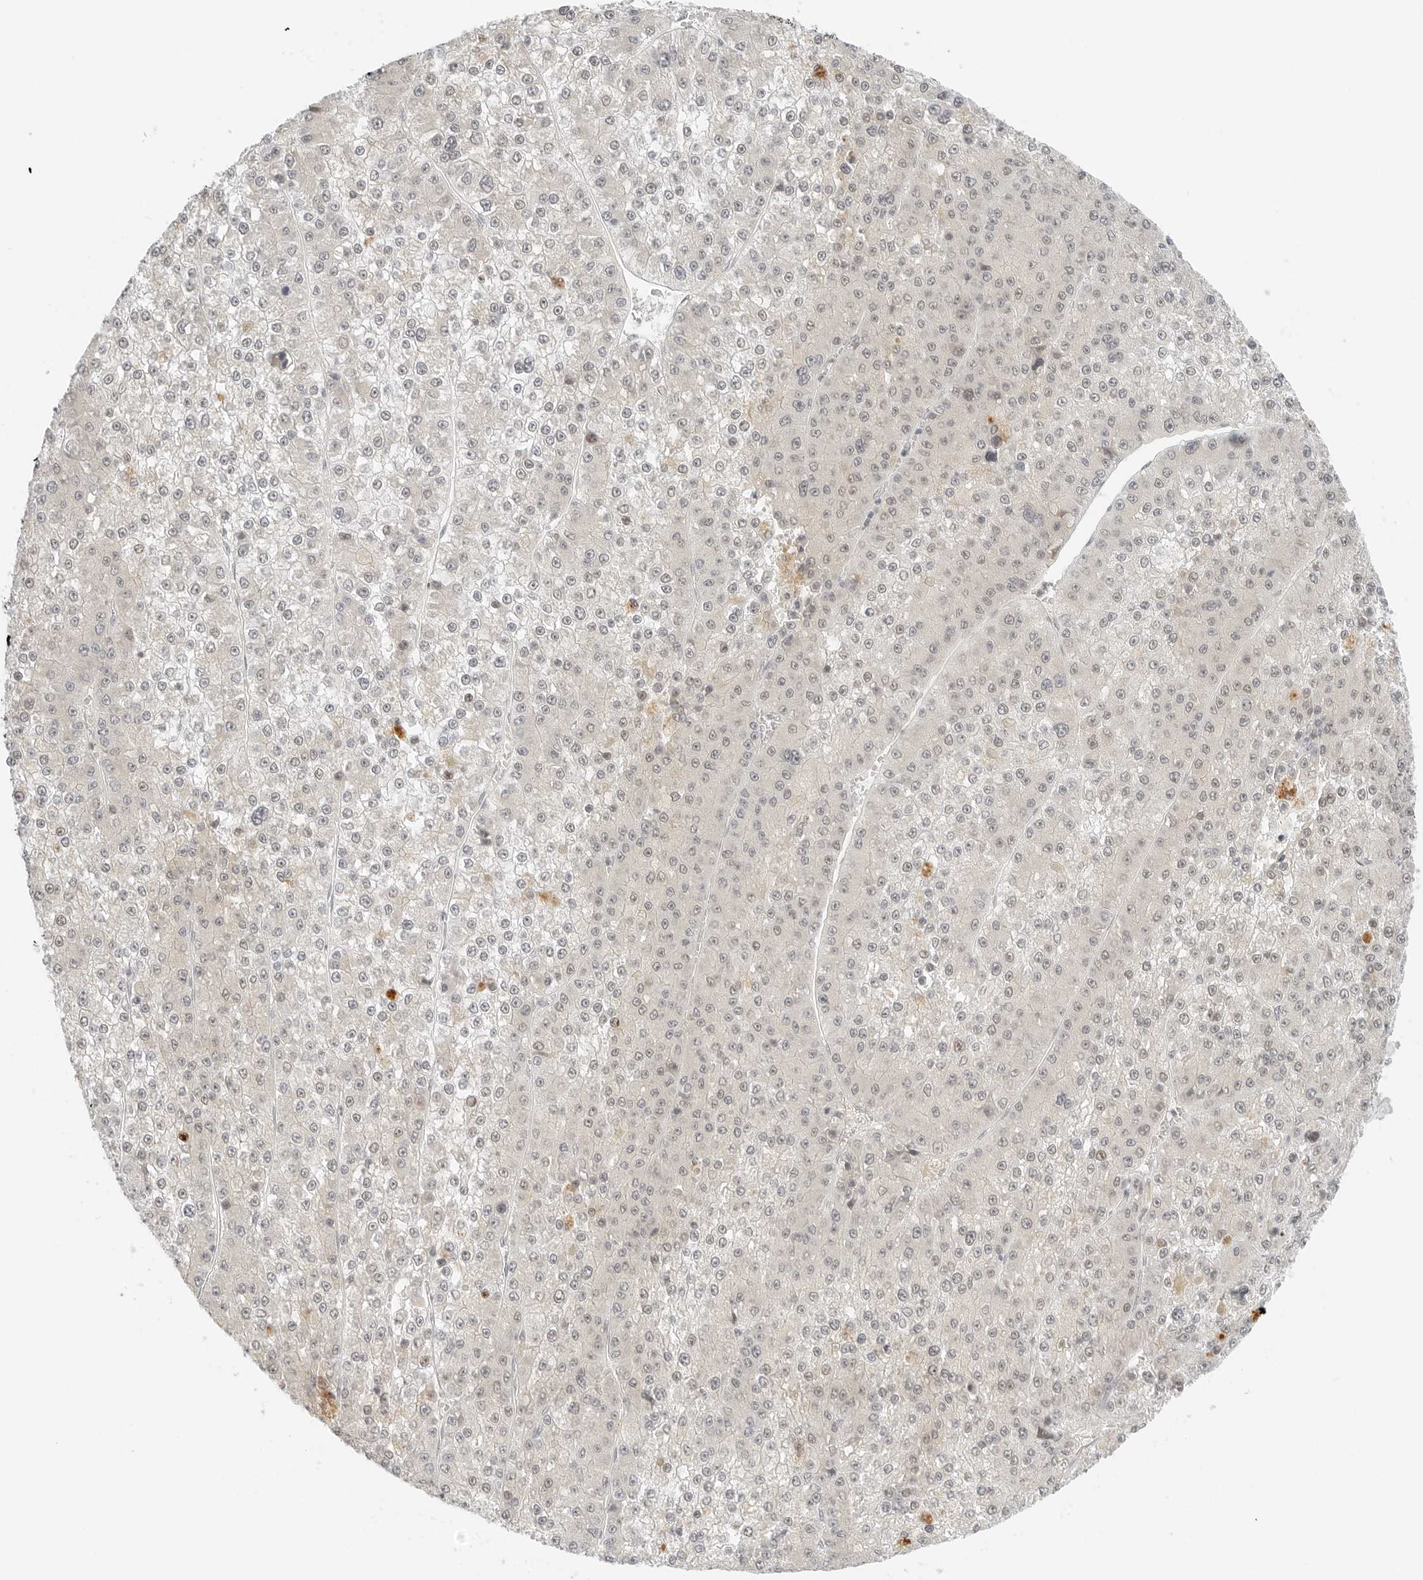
{"staining": {"intensity": "negative", "quantity": "none", "location": "none"}, "tissue": "liver cancer", "cell_type": "Tumor cells", "image_type": "cancer", "snomed": [{"axis": "morphology", "description": "Carcinoma, Hepatocellular, NOS"}, {"axis": "topography", "description": "Liver"}], "caption": "A high-resolution micrograph shows immunohistochemistry staining of liver cancer, which exhibits no significant staining in tumor cells.", "gene": "NEO1", "patient": {"sex": "female", "age": 73}}